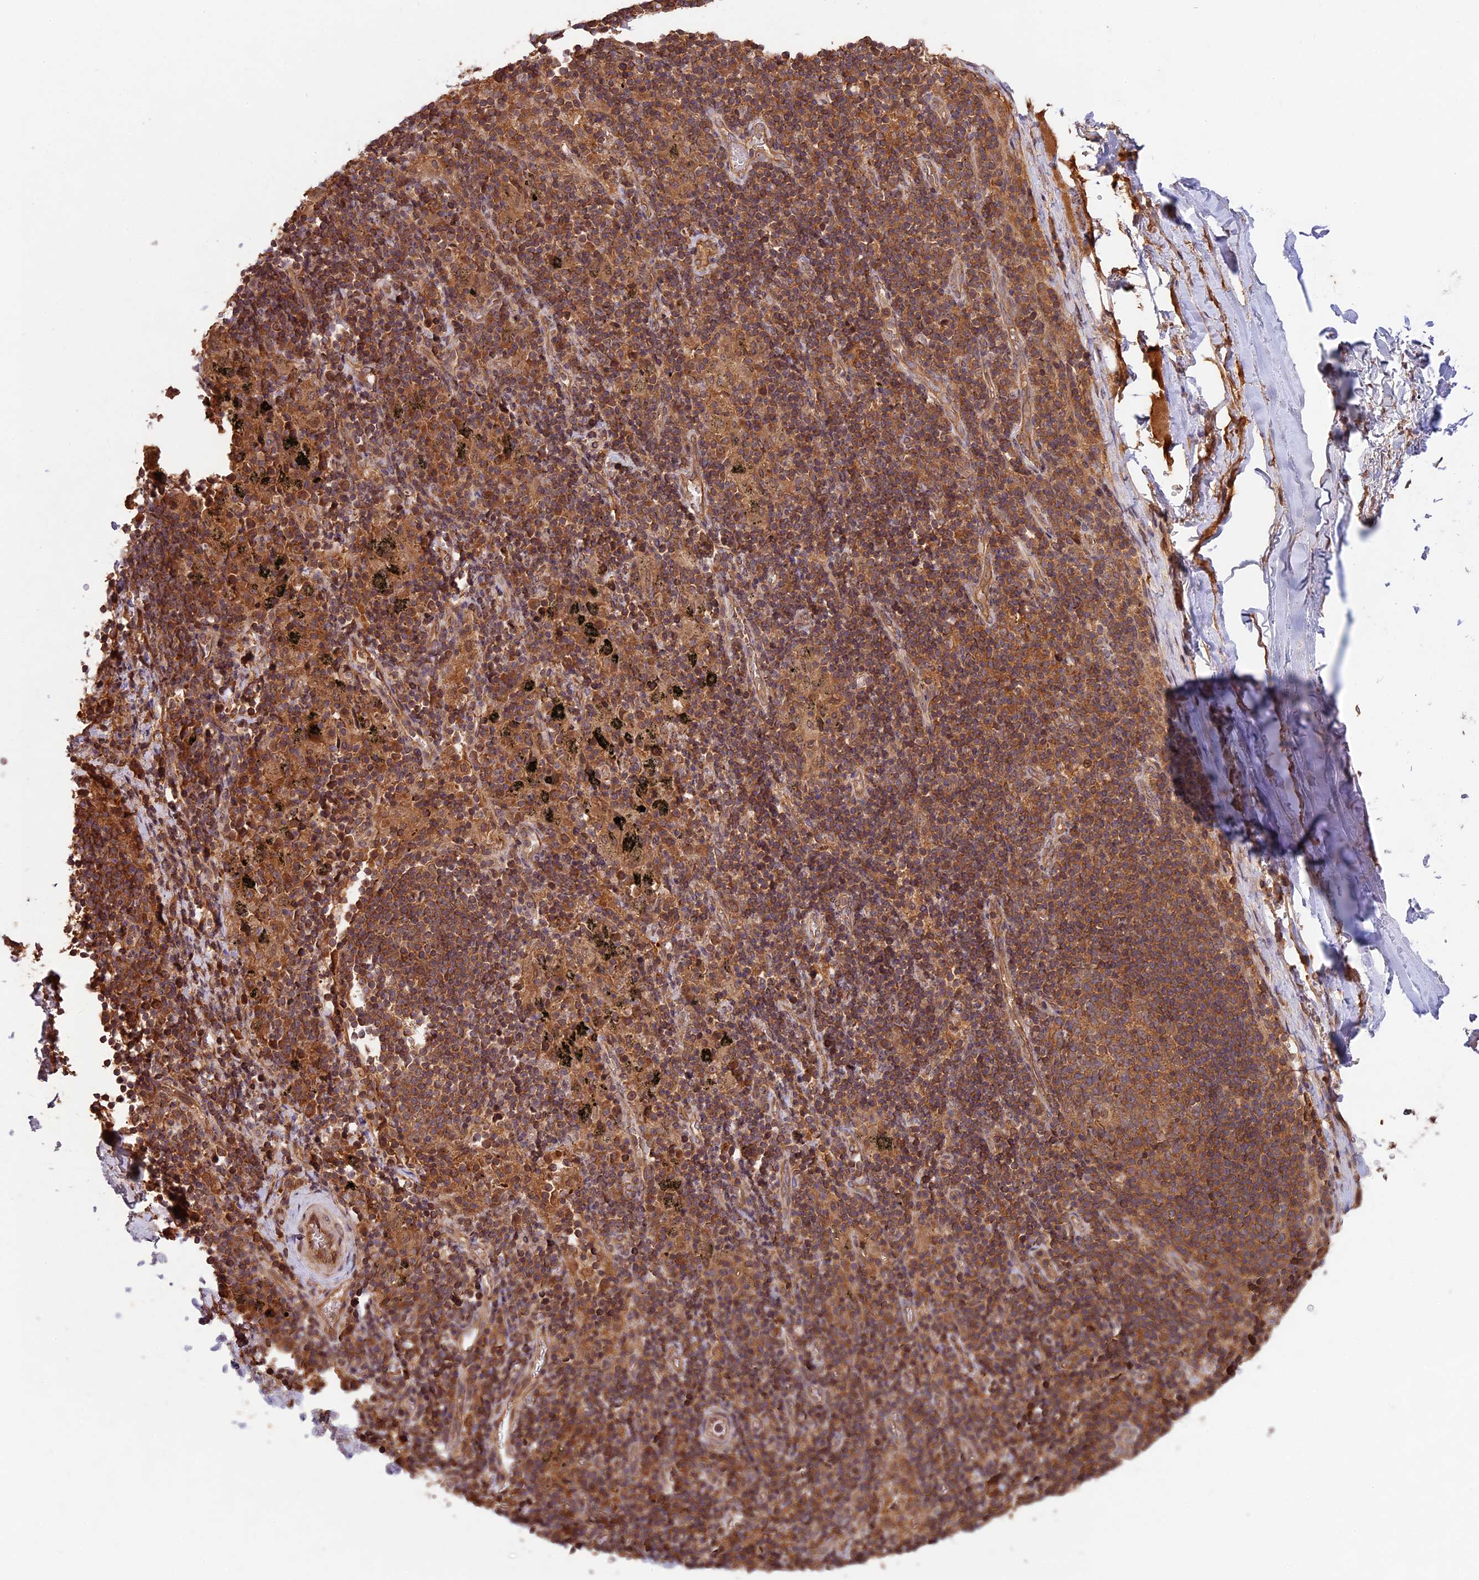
{"staining": {"intensity": "negative", "quantity": "none", "location": "none"}, "tissue": "adipose tissue", "cell_type": "Adipocytes", "image_type": "normal", "snomed": [{"axis": "morphology", "description": "Normal tissue, NOS"}, {"axis": "topography", "description": "Lymph node"}, {"axis": "topography", "description": "Cartilage tissue"}, {"axis": "topography", "description": "Bronchus"}], "caption": "The immunohistochemistry (IHC) histopathology image has no significant expression in adipocytes of adipose tissue. Brightfield microscopy of IHC stained with DAB (3,3'-diaminobenzidine) (brown) and hematoxylin (blue), captured at high magnification.", "gene": "CHAC1", "patient": {"sex": "male", "age": 63}}